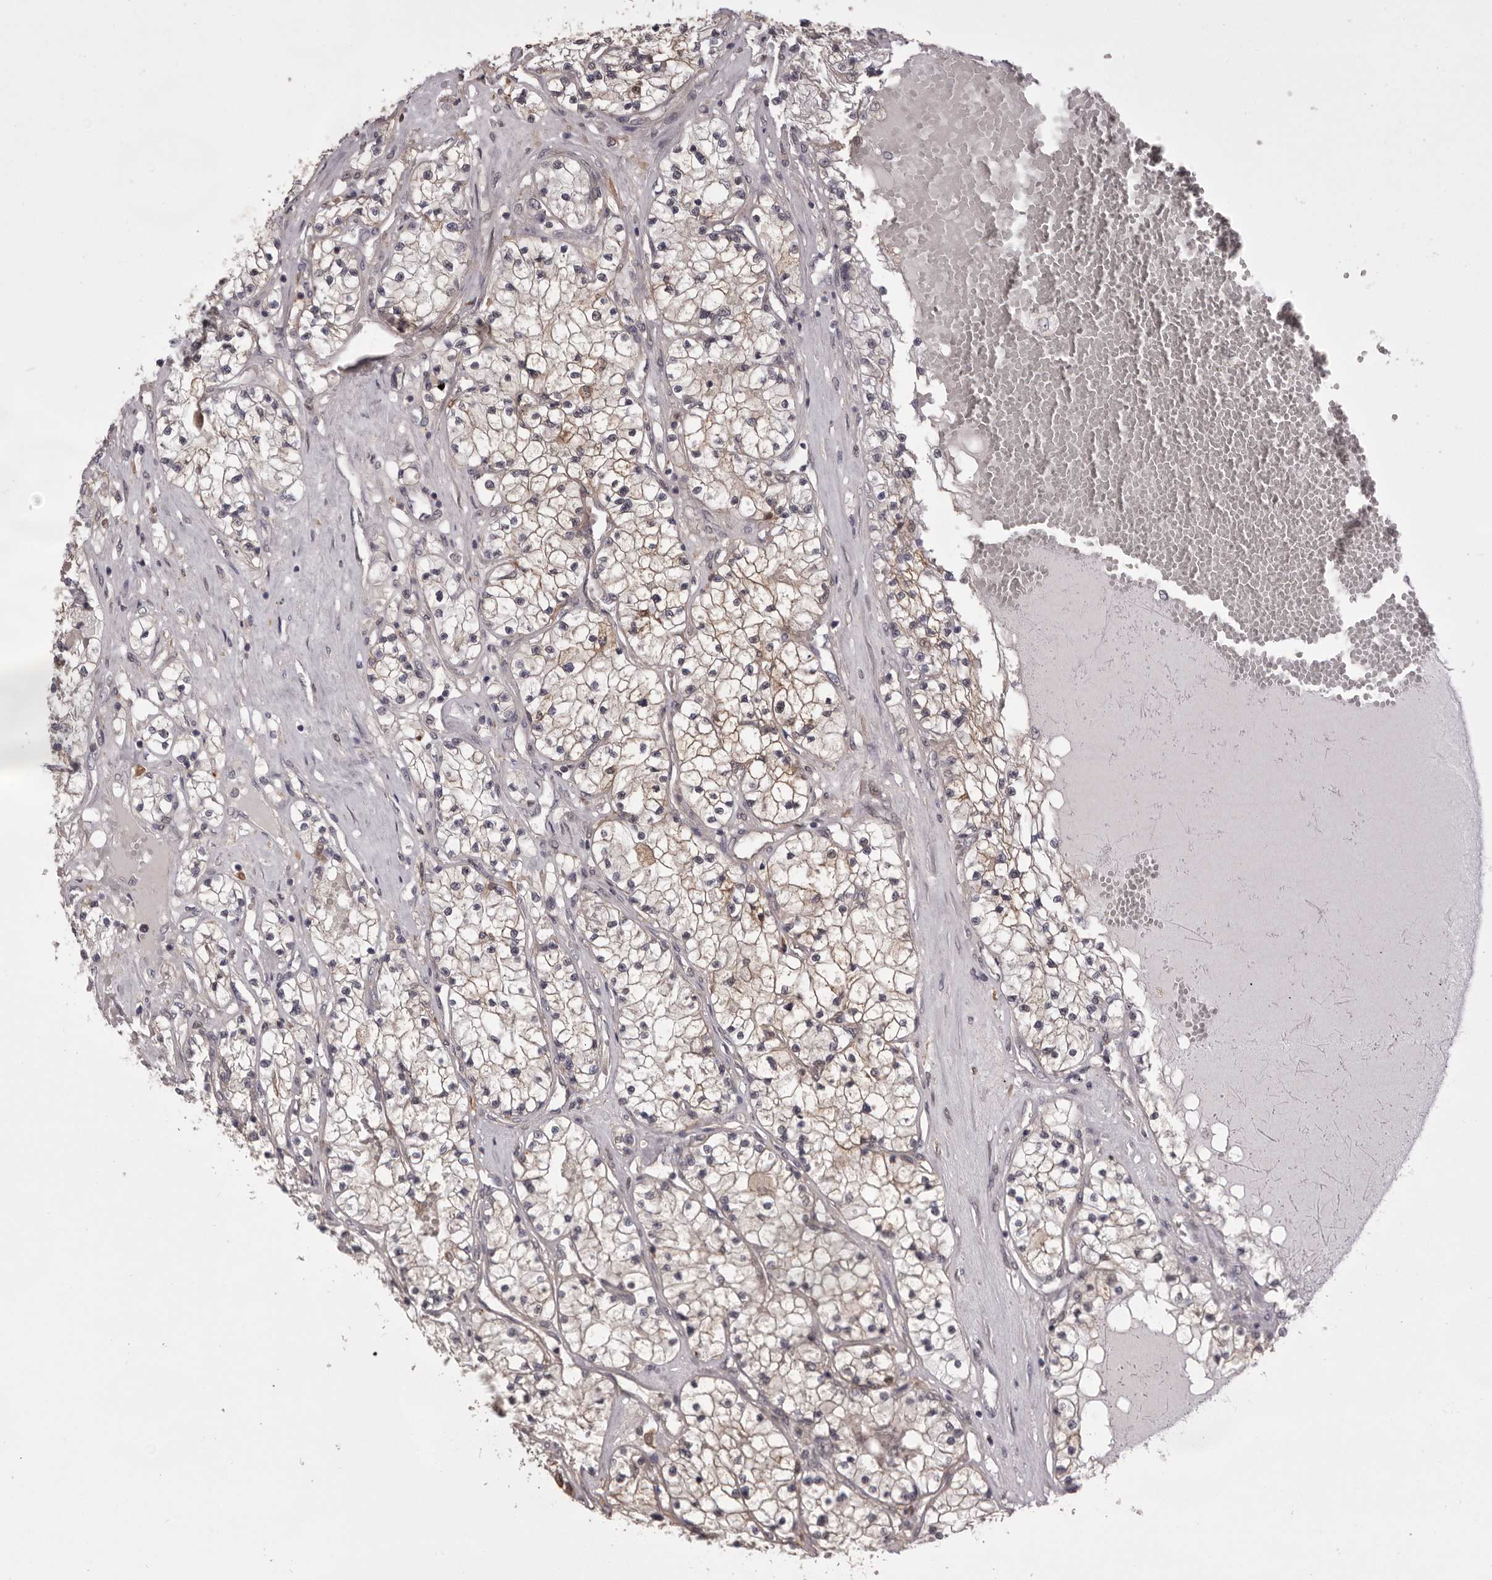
{"staining": {"intensity": "moderate", "quantity": "<25%", "location": "cytoplasmic/membranous"}, "tissue": "renal cancer", "cell_type": "Tumor cells", "image_type": "cancer", "snomed": [{"axis": "morphology", "description": "Normal tissue, NOS"}, {"axis": "morphology", "description": "Adenocarcinoma, NOS"}, {"axis": "topography", "description": "Kidney"}], "caption": "Immunohistochemistry (IHC) of human renal cancer reveals low levels of moderate cytoplasmic/membranous positivity in about <25% of tumor cells. (DAB (3,3'-diaminobenzidine) IHC with brightfield microscopy, high magnification).", "gene": "MDH1", "patient": {"sex": "male", "age": 68}}